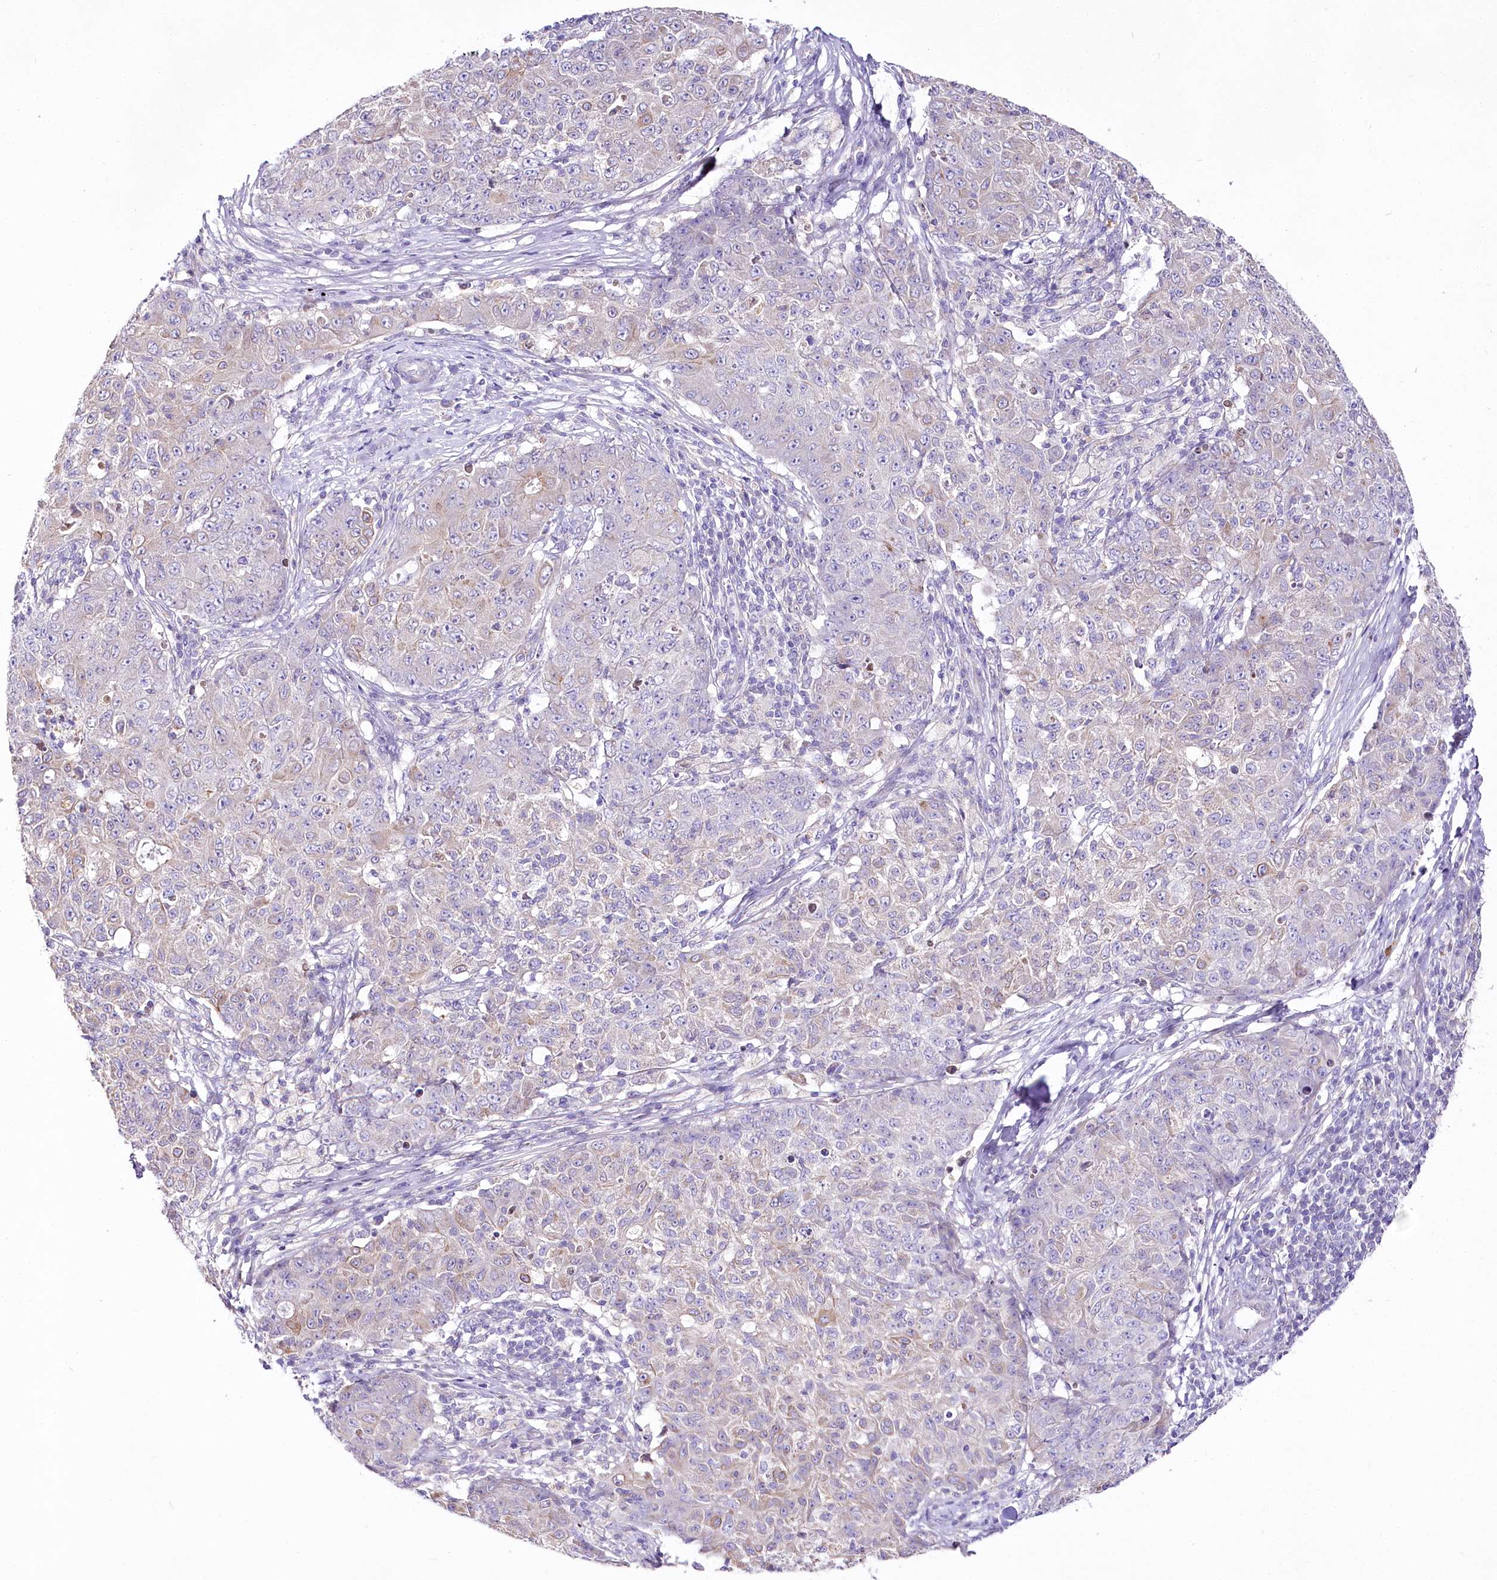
{"staining": {"intensity": "weak", "quantity": "<25%", "location": "cytoplasmic/membranous"}, "tissue": "ovarian cancer", "cell_type": "Tumor cells", "image_type": "cancer", "snomed": [{"axis": "morphology", "description": "Carcinoma, endometroid"}, {"axis": "topography", "description": "Ovary"}], "caption": "Human endometroid carcinoma (ovarian) stained for a protein using immunohistochemistry (IHC) displays no positivity in tumor cells.", "gene": "LRRC14B", "patient": {"sex": "female", "age": 42}}